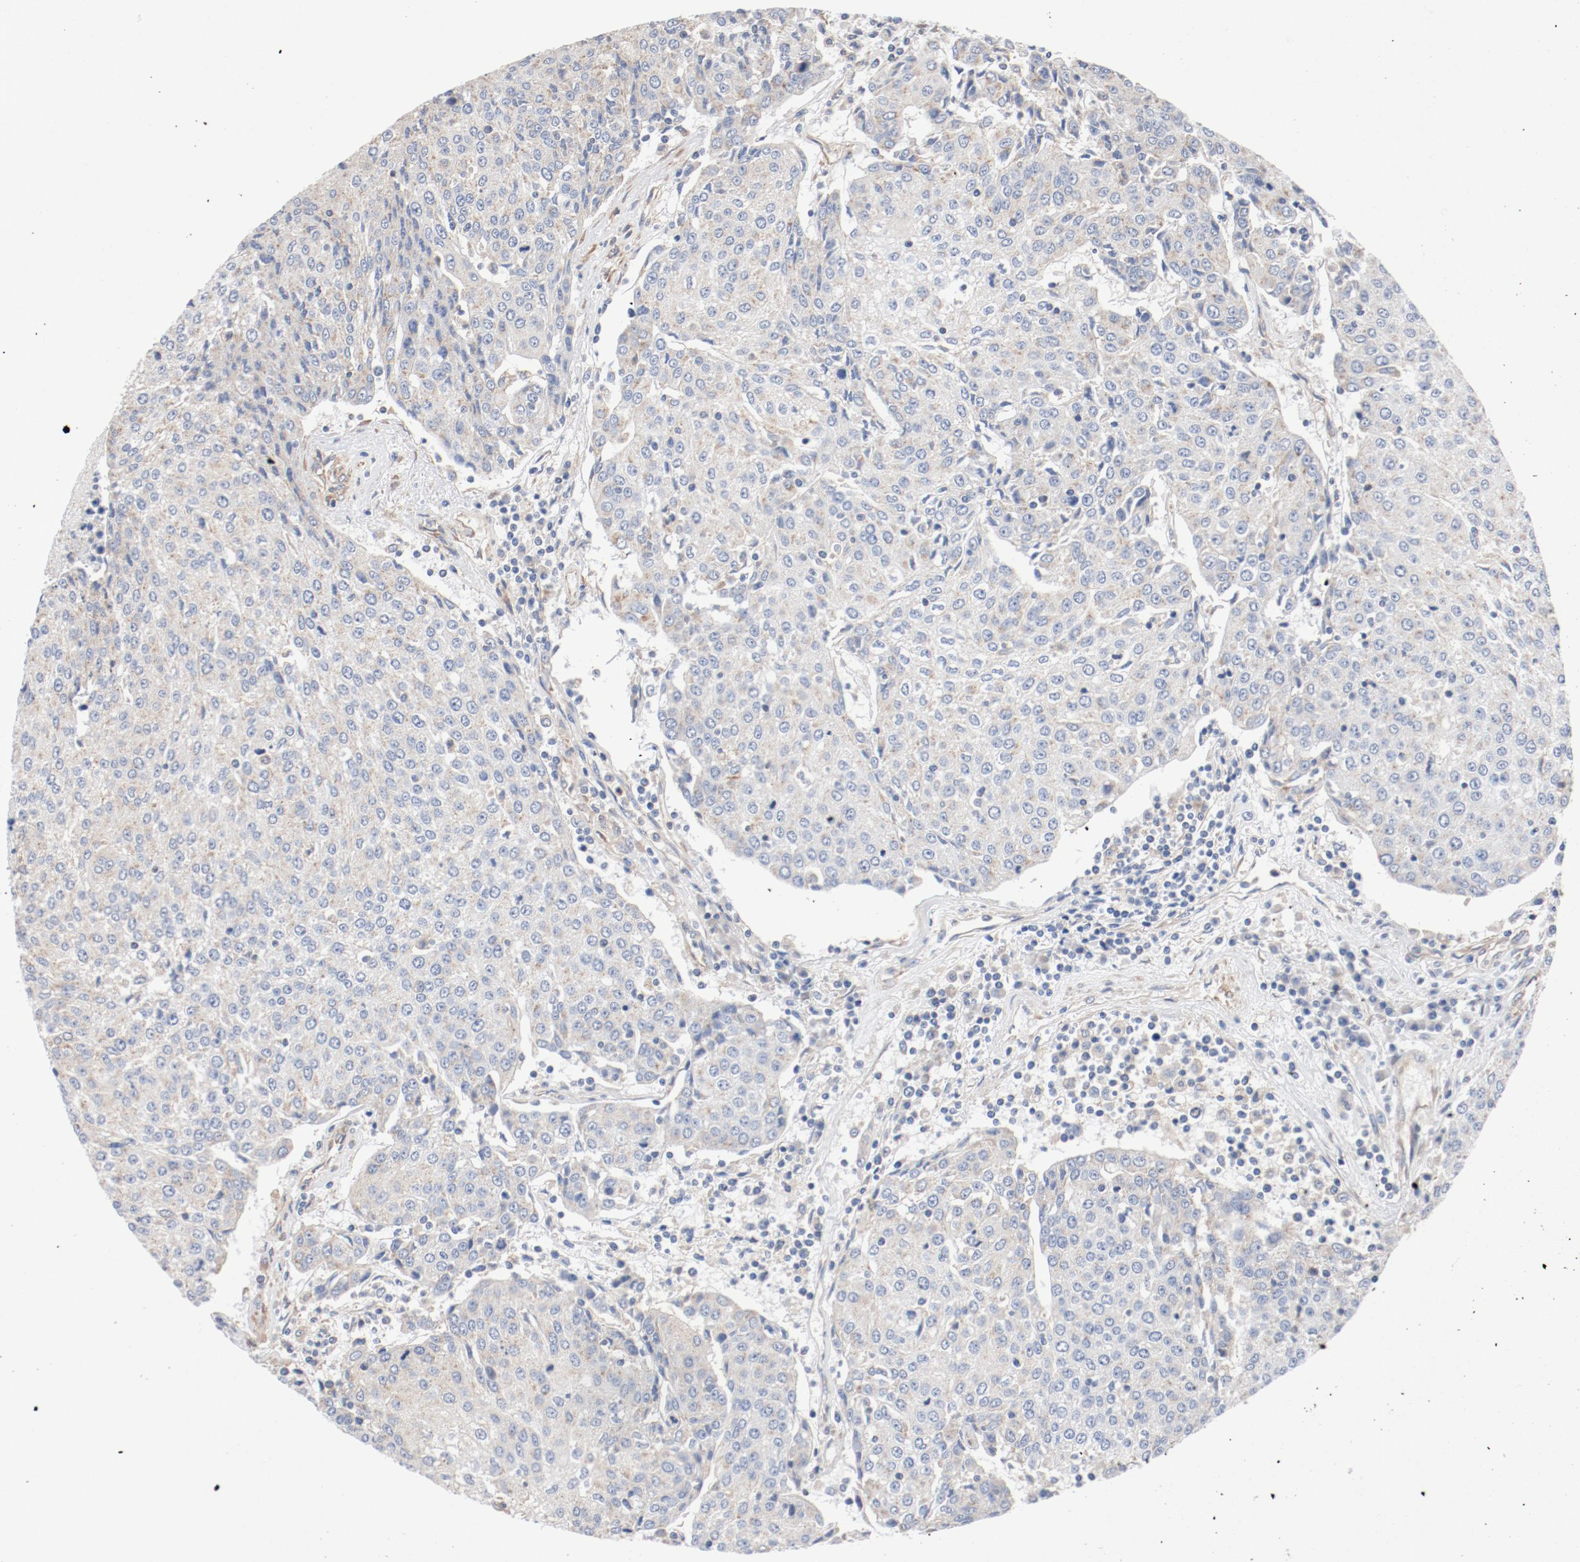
{"staining": {"intensity": "negative", "quantity": "none", "location": "none"}, "tissue": "urothelial cancer", "cell_type": "Tumor cells", "image_type": "cancer", "snomed": [{"axis": "morphology", "description": "Urothelial carcinoma, High grade"}, {"axis": "topography", "description": "Urinary bladder"}], "caption": "The immunohistochemistry photomicrograph has no significant positivity in tumor cells of high-grade urothelial carcinoma tissue.", "gene": "ILK", "patient": {"sex": "female", "age": 85}}